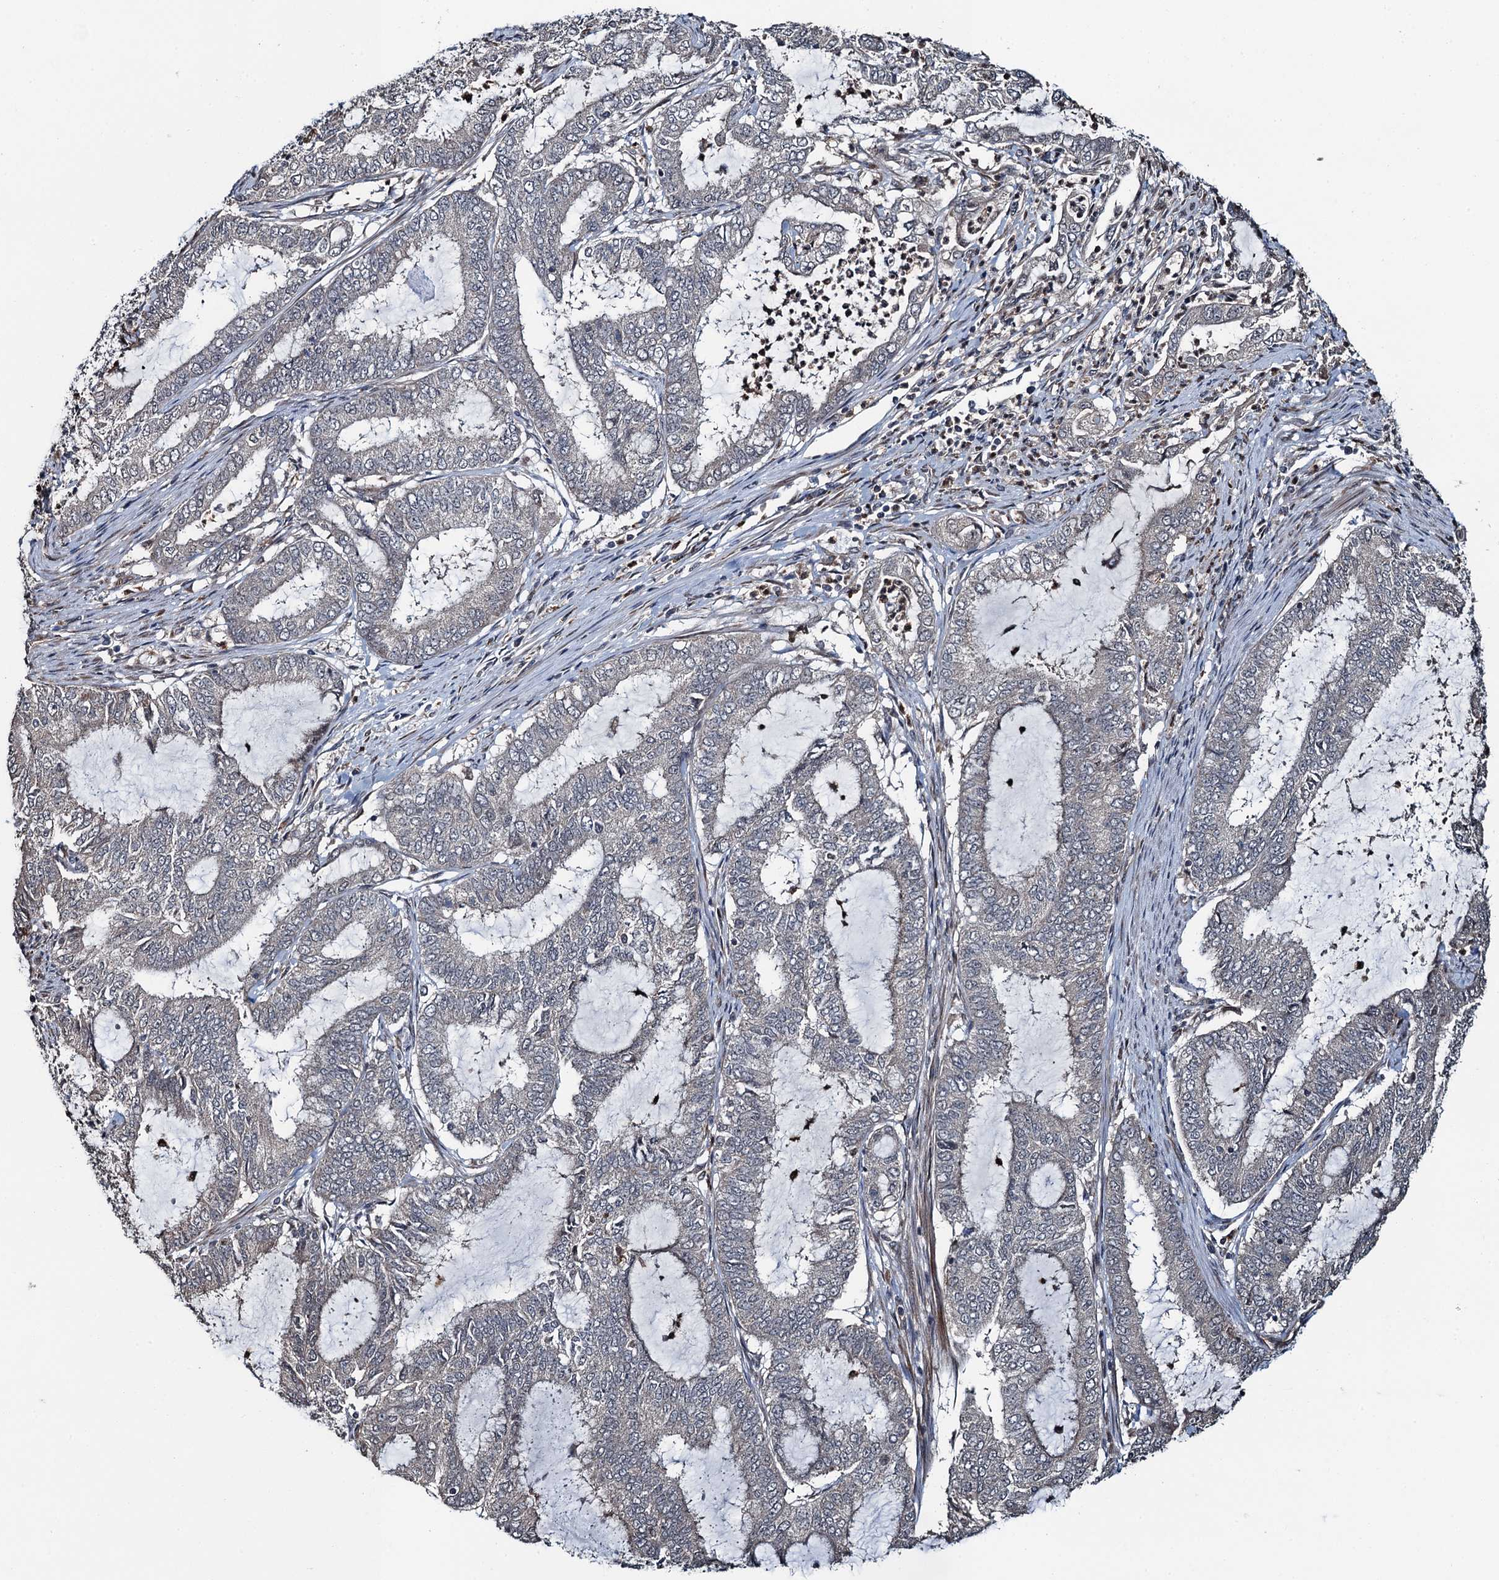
{"staining": {"intensity": "negative", "quantity": "none", "location": "none"}, "tissue": "endometrial cancer", "cell_type": "Tumor cells", "image_type": "cancer", "snomed": [{"axis": "morphology", "description": "Adenocarcinoma, NOS"}, {"axis": "topography", "description": "Endometrium"}], "caption": "Immunohistochemistry of human endometrial cancer shows no positivity in tumor cells.", "gene": "WHAMM", "patient": {"sex": "female", "age": 51}}